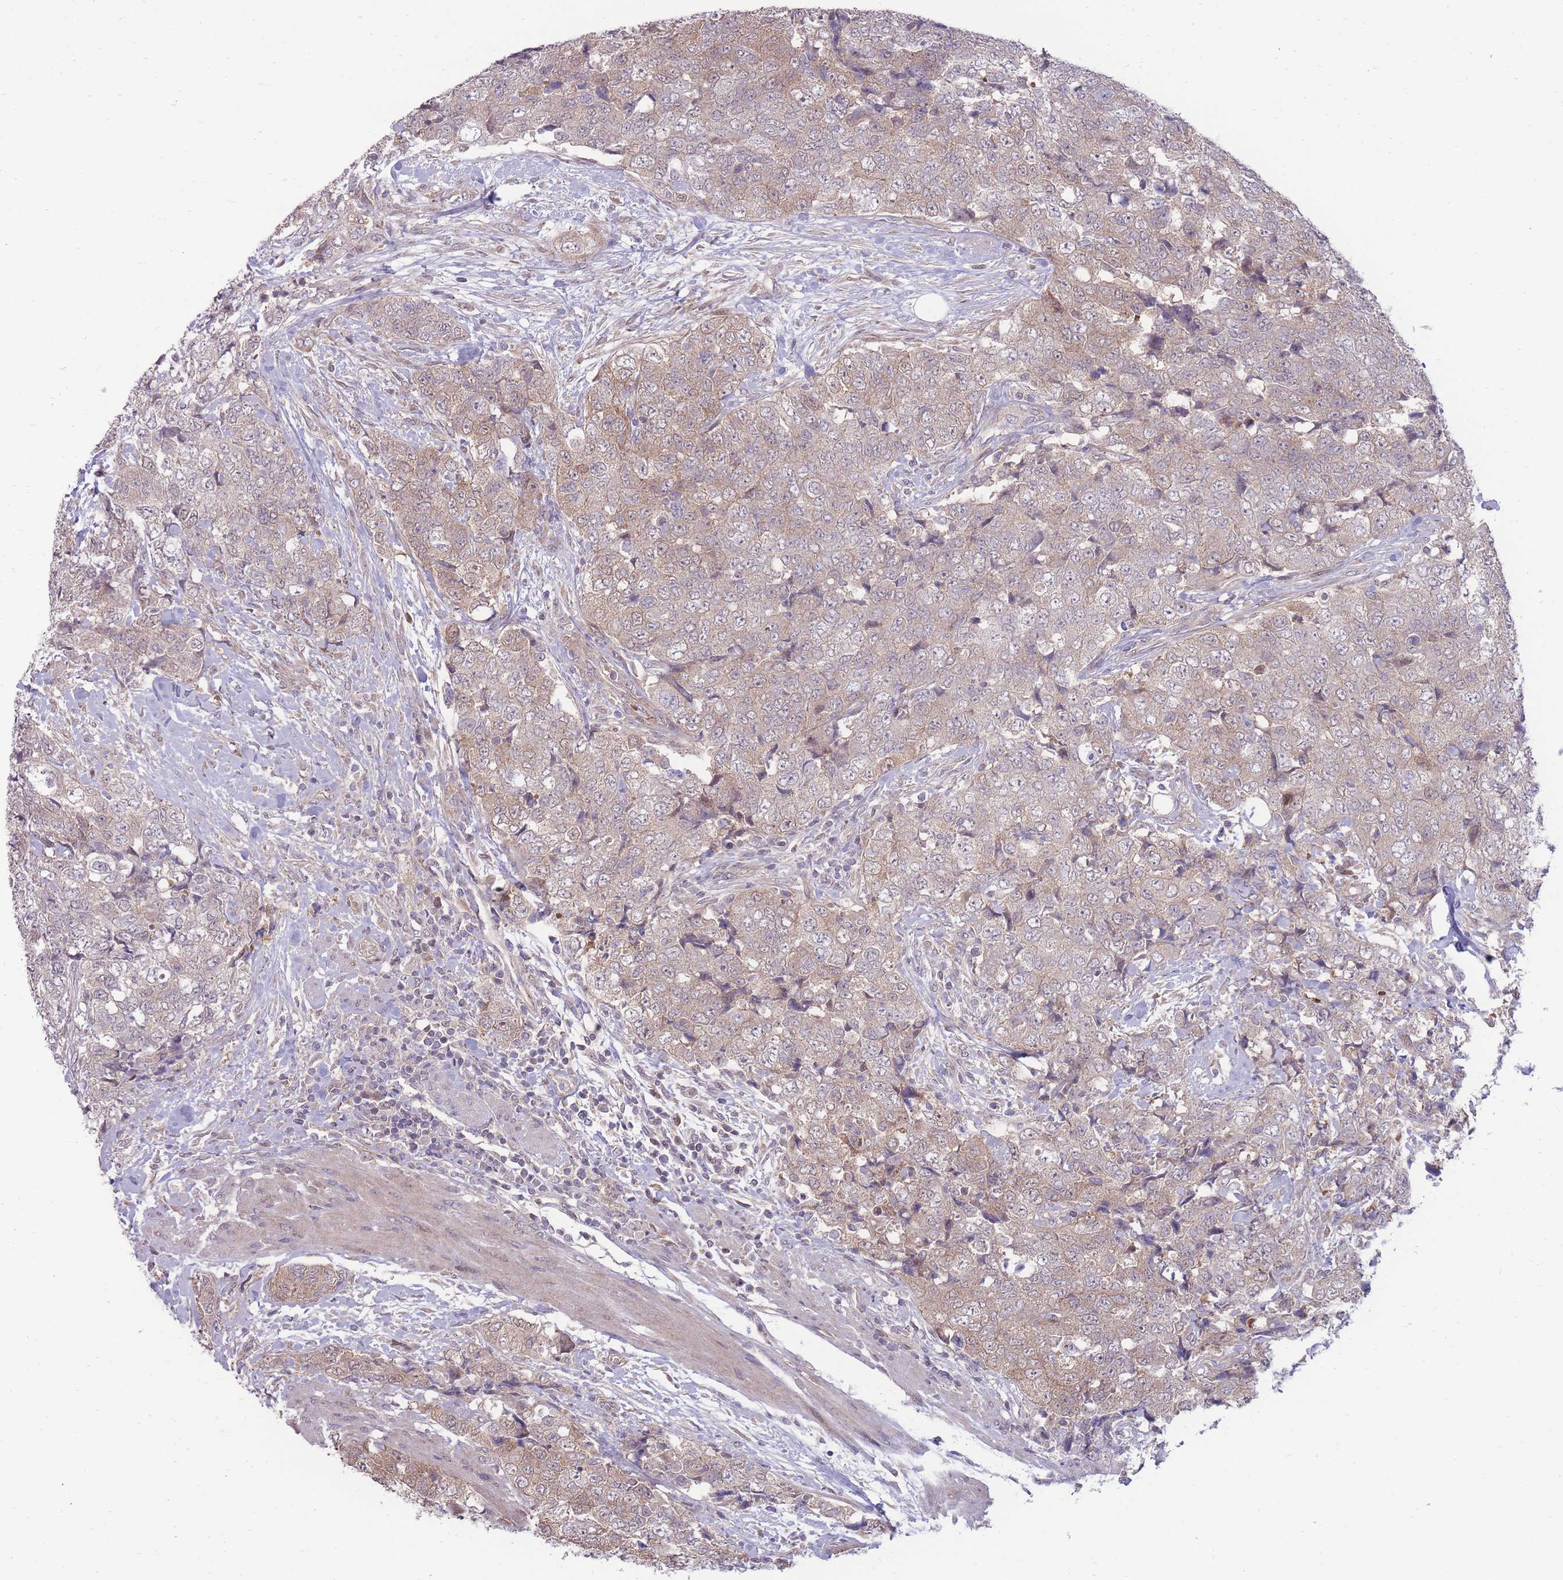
{"staining": {"intensity": "weak", "quantity": "25%-75%", "location": "cytoplasmic/membranous"}, "tissue": "urothelial cancer", "cell_type": "Tumor cells", "image_type": "cancer", "snomed": [{"axis": "morphology", "description": "Urothelial carcinoma, High grade"}, {"axis": "topography", "description": "Urinary bladder"}], "caption": "IHC of urothelial cancer exhibits low levels of weak cytoplasmic/membranous staining in about 25%-75% of tumor cells. (DAB = brown stain, brightfield microscopy at high magnification).", "gene": "RIC8A", "patient": {"sex": "female", "age": 78}}